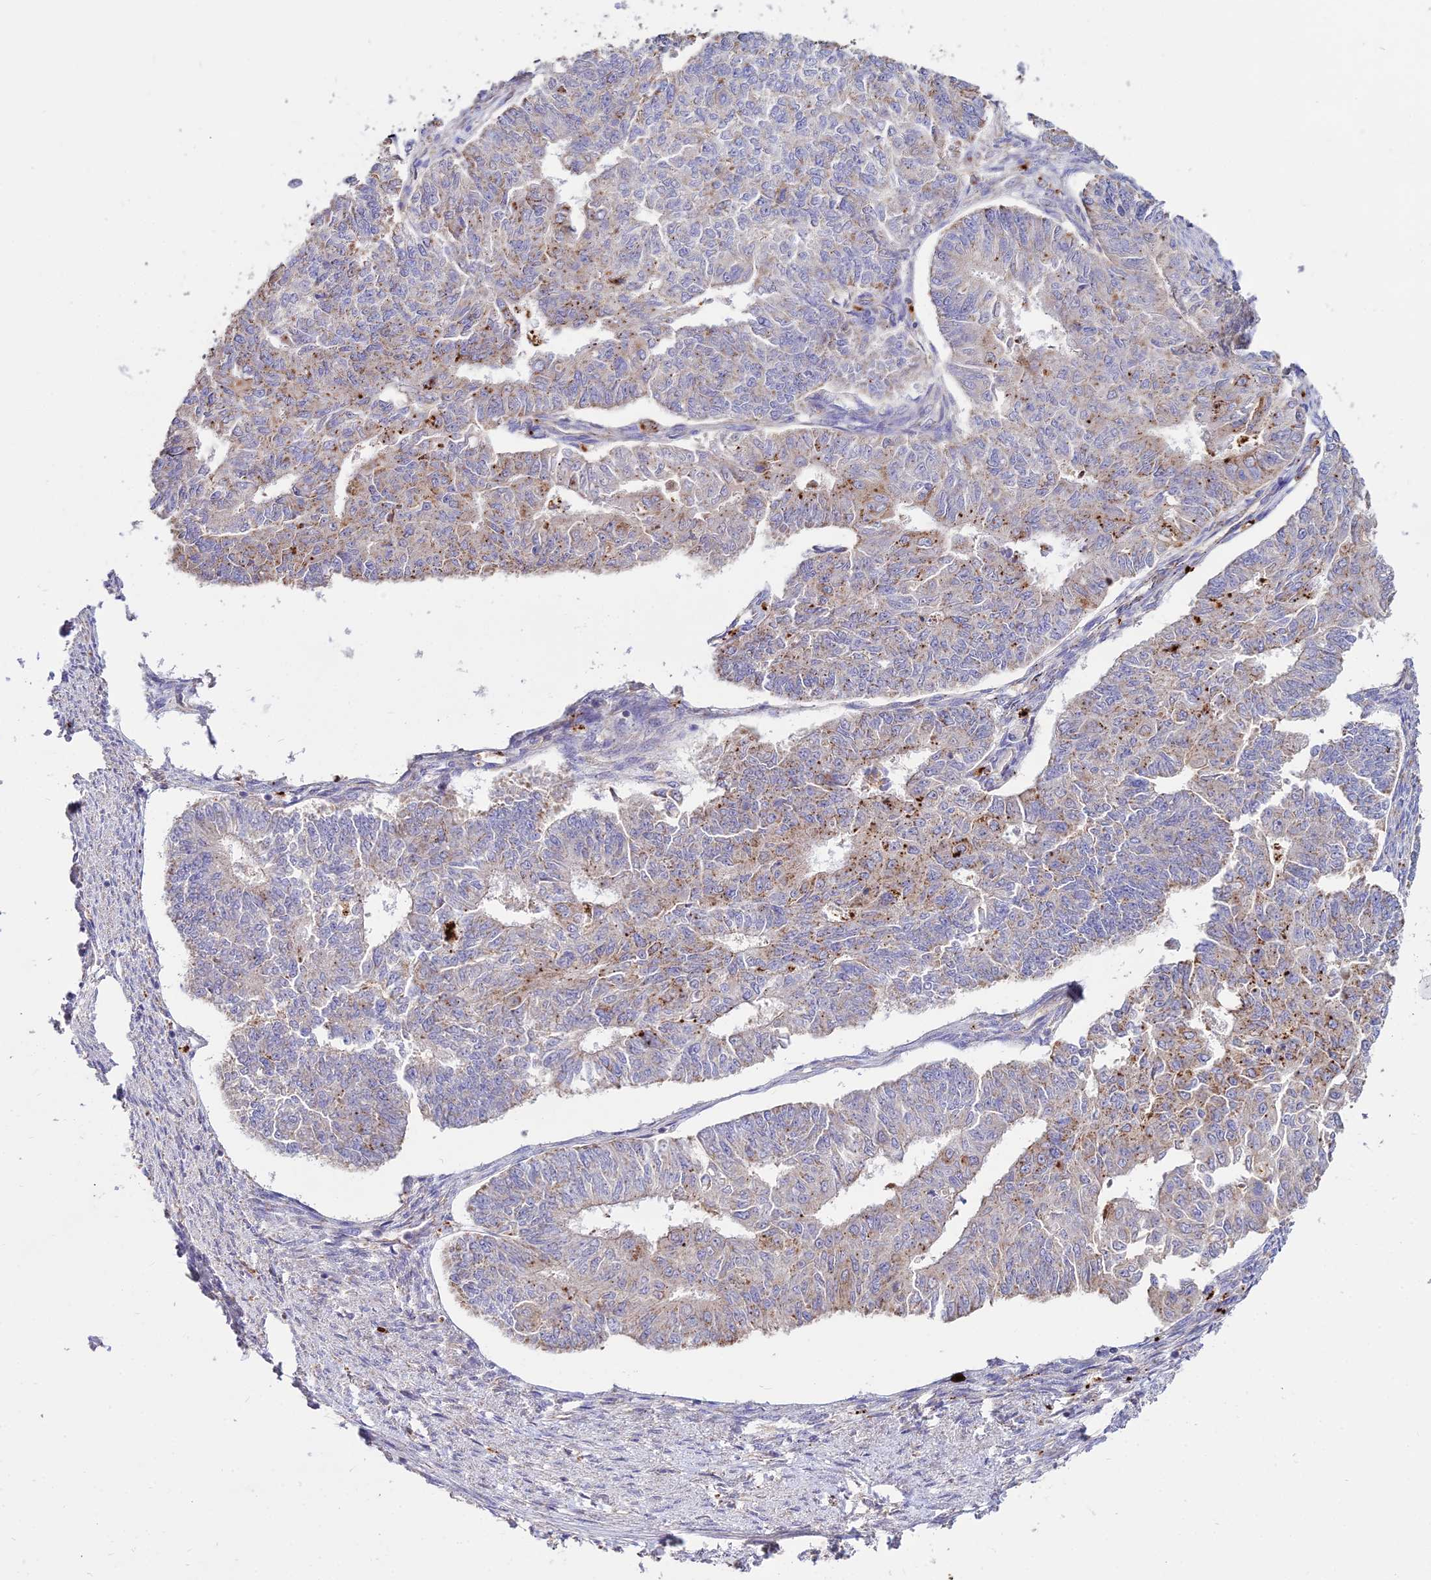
{"staining": {"intensity": "moderate", "quantity": "<25%", "location": "cytoplasmic/membranous"}, "tissue": "endometrial cancer", "cell_type": "Tumor cells", "image_type": "cancer", "snomed": [{"axis": "morphology", "description": "Adenocarcinoma, NOS"}, {"axis": "topography", "description": "Endometrium"}], "caption": "Immunohistochemical staining of endometrial cancer (adenocarcinoma) reveals moderate cytoplasmic/membranous protein staining in about <25% of tumor cells.", "gene": "PNLIPRP3", "patient": {"sex": "female", "age": 32}}